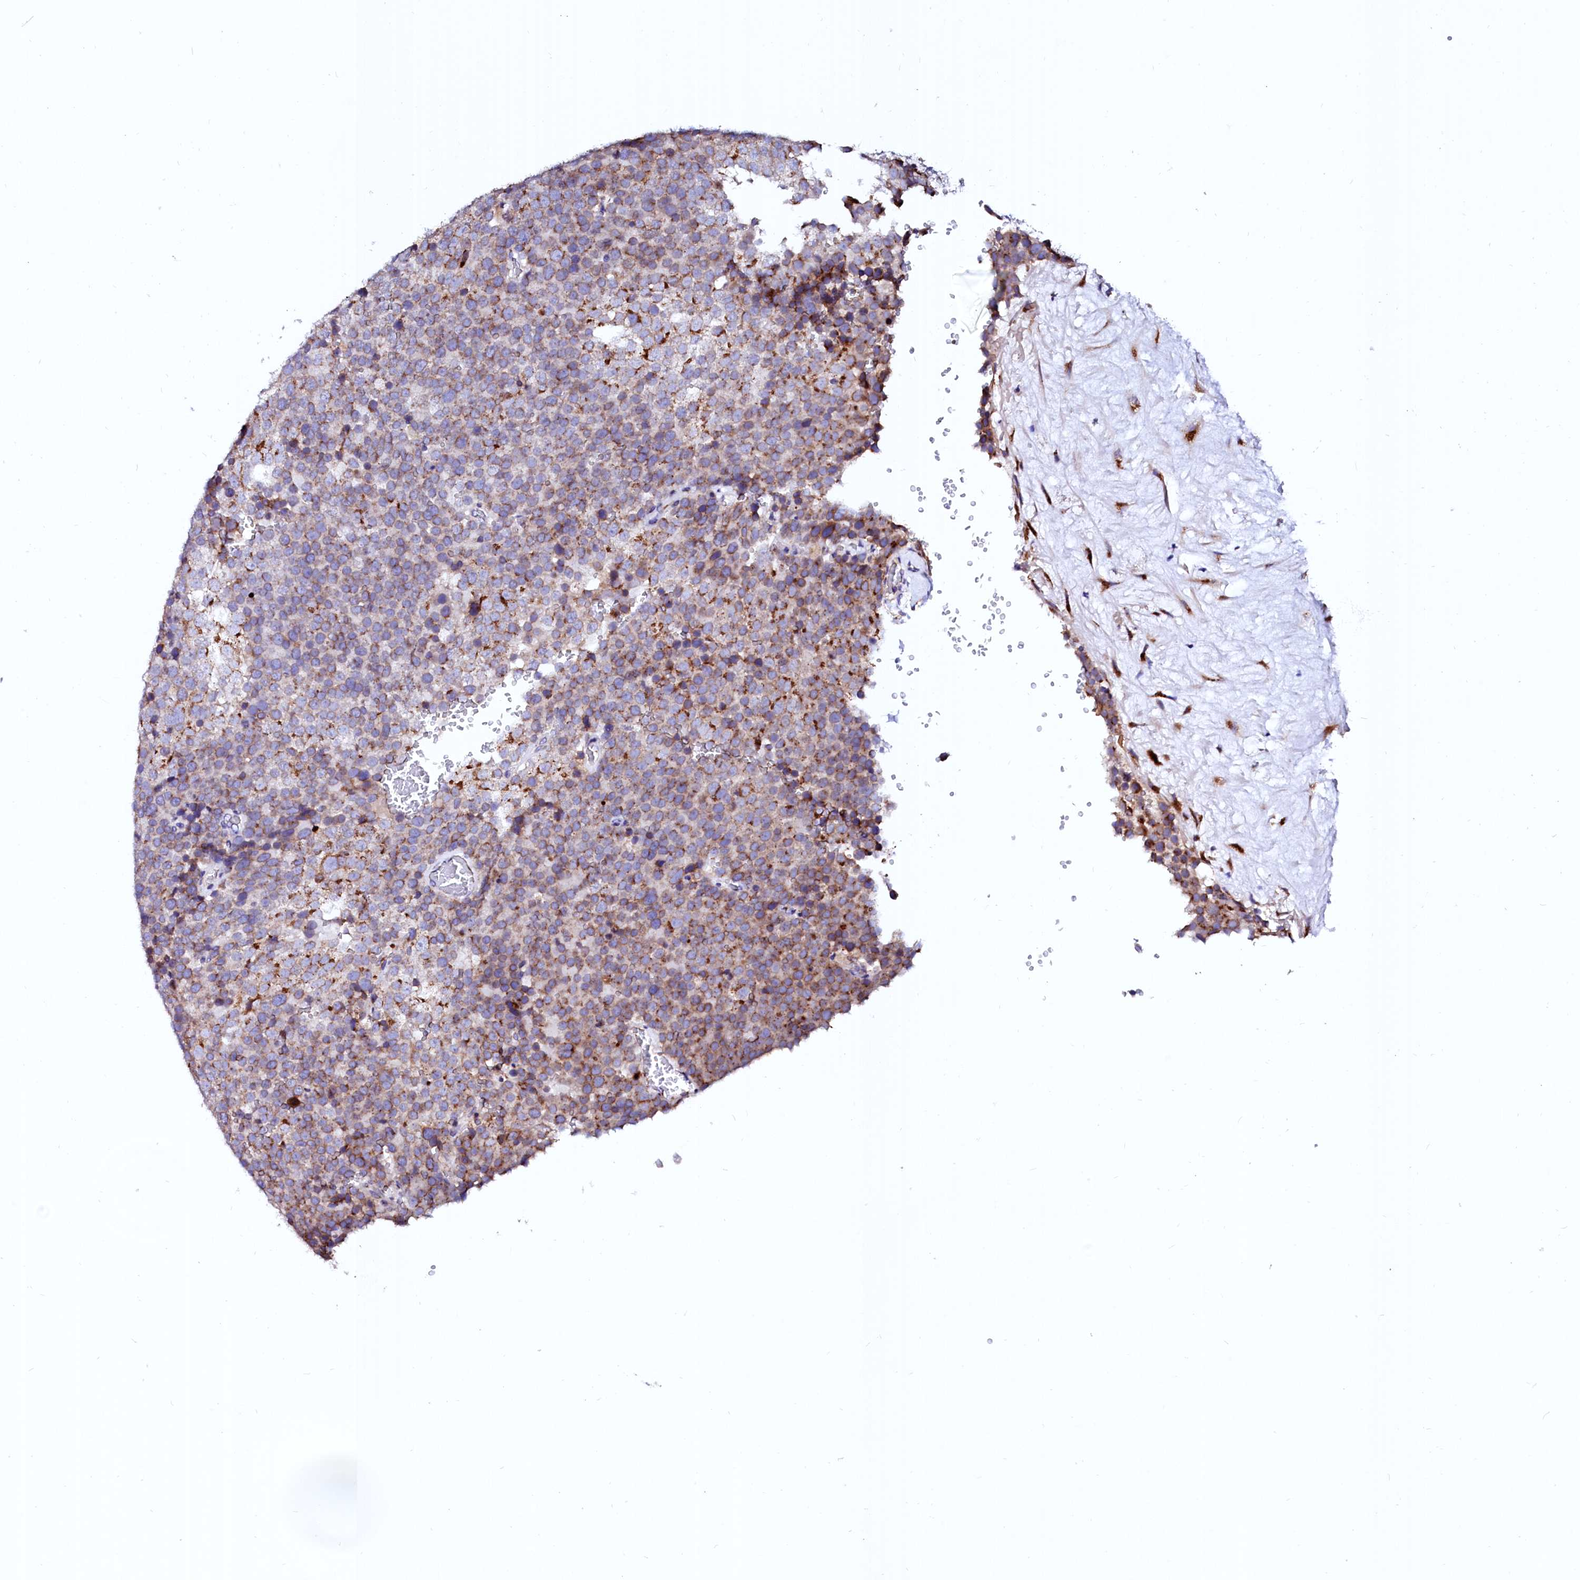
{"staining": {"intensity": "moderate", "quantity": "25%-75%", "location": "cytoplasmic/membranous"}, "tissue": "testis cancer", "cell_type": "Tumor cells", "image_type": "cancer", "snomed": [{"axis": "morphology", "description": "Seminoma, NOS"}, {"axis": "topography", "description": "Testis"}], "caption": "High-magnification brightfield microscopy of testis cancer stained with DAB (brown) and counterstained with hematoxylin (blue). tumor cells exhibit moderate cytoplasmic/membranous positivity is identified in approximately25%-75% of cells.", "gene": "LMAN1", "patient": {"sex": "male", "age": 71}}